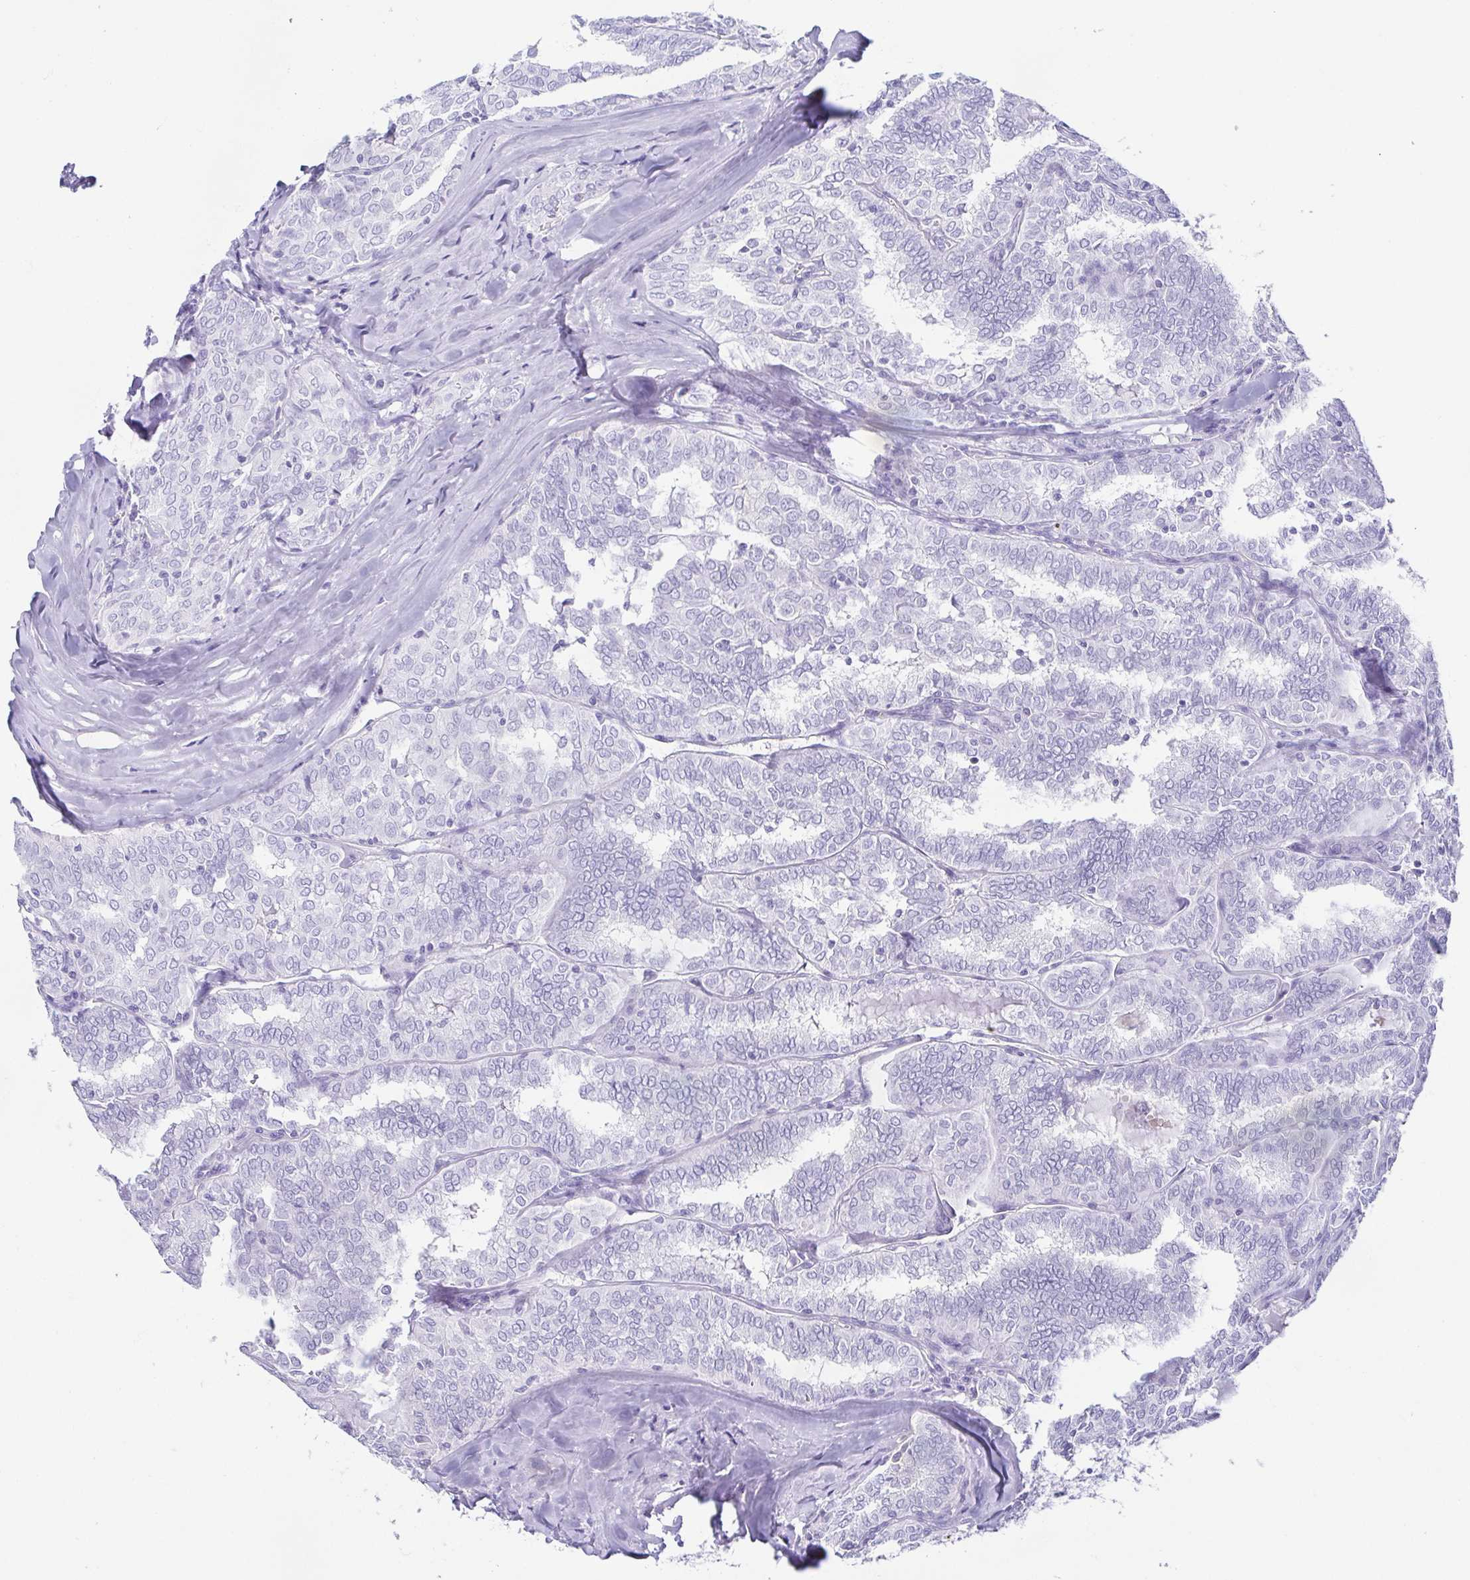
{"staining": {"intensity": "negative", "quantity": "none", "location": "none"}, "tissue": "thyroid cancer", "cell_type": "Tumor cells", "image_type": "cancer", "snomed": [{"axis": "morphology", "description": "Papillary adenocarcinoma, NOS"}, {"axis": "topography", "description": "Thyroid gland"}], "caption": "Immunohistochemical staining of papillary adenocarcinoma (thyroid) displays no significant positivity in tumor cells.", "gene": "CD164L2", "patient": {"sex": "female", "age": 30}}